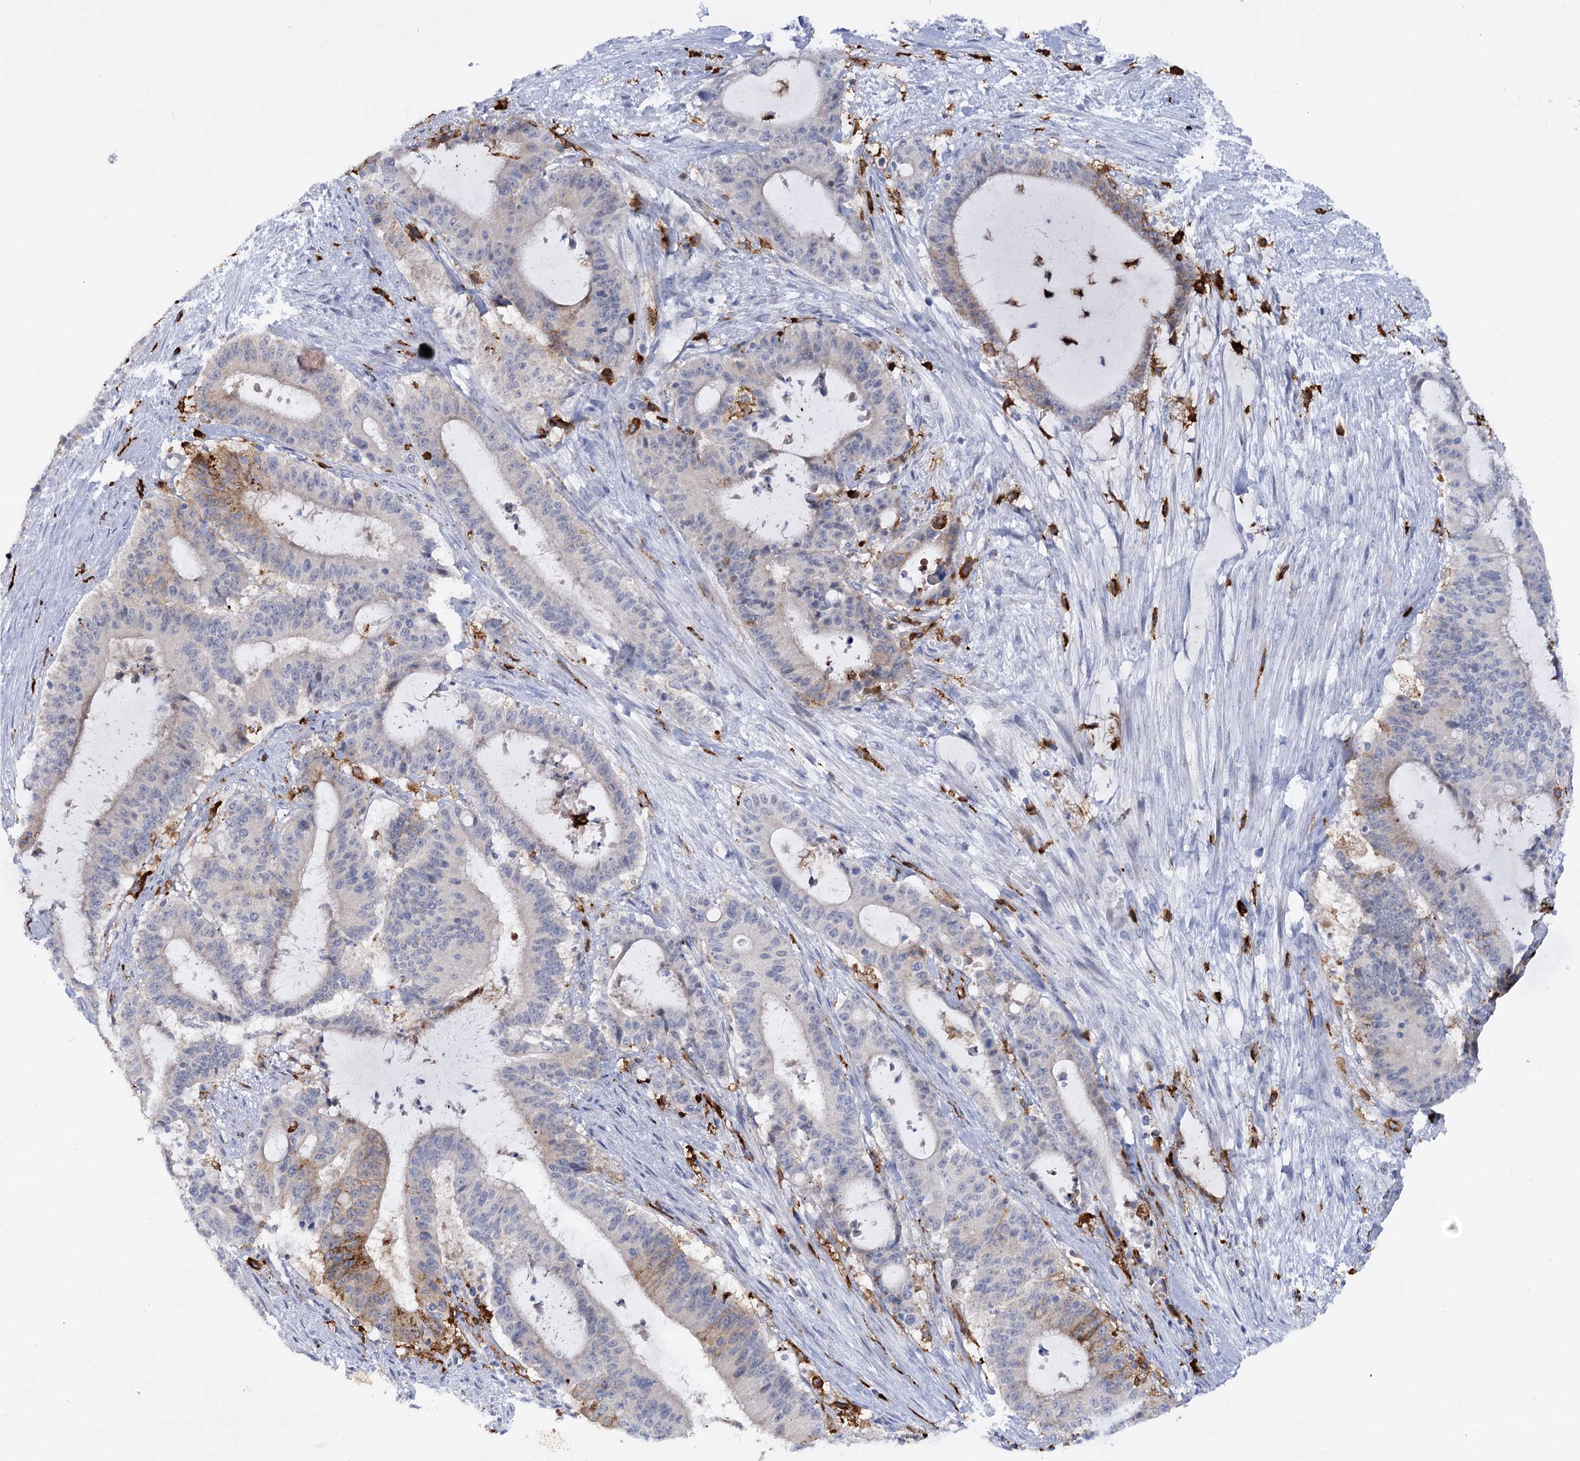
{"staining": {"intensity": "moderate", "quantity": "<25%", "location": "cytoplasmic/membranous"}, "tissue": "liver cancer", "cell_type": "Tumor cells", "image_type": "cancer", "snomed": [{"axis": "morphology", "description": "Normal tissue, NOS"}, {"axis": "morphology", "description": "Cholangiocarcinoma"}, {"axis": "topography", "description": "Liver"}, {"axis": "topography", "description": "Peripheral nerve tissue"}], "caption": "Brown immunohistochemical staining in liver cancer (cholangiocarcinoma) exhibits moderate cytoplasmic/membranous expression in about <25% of tumor cells. (DAB IHC, brown staining for protein, blue staining for nuclei).", "gene": "PIWIL4", "patient": {"sex": "female", "age": 73}}